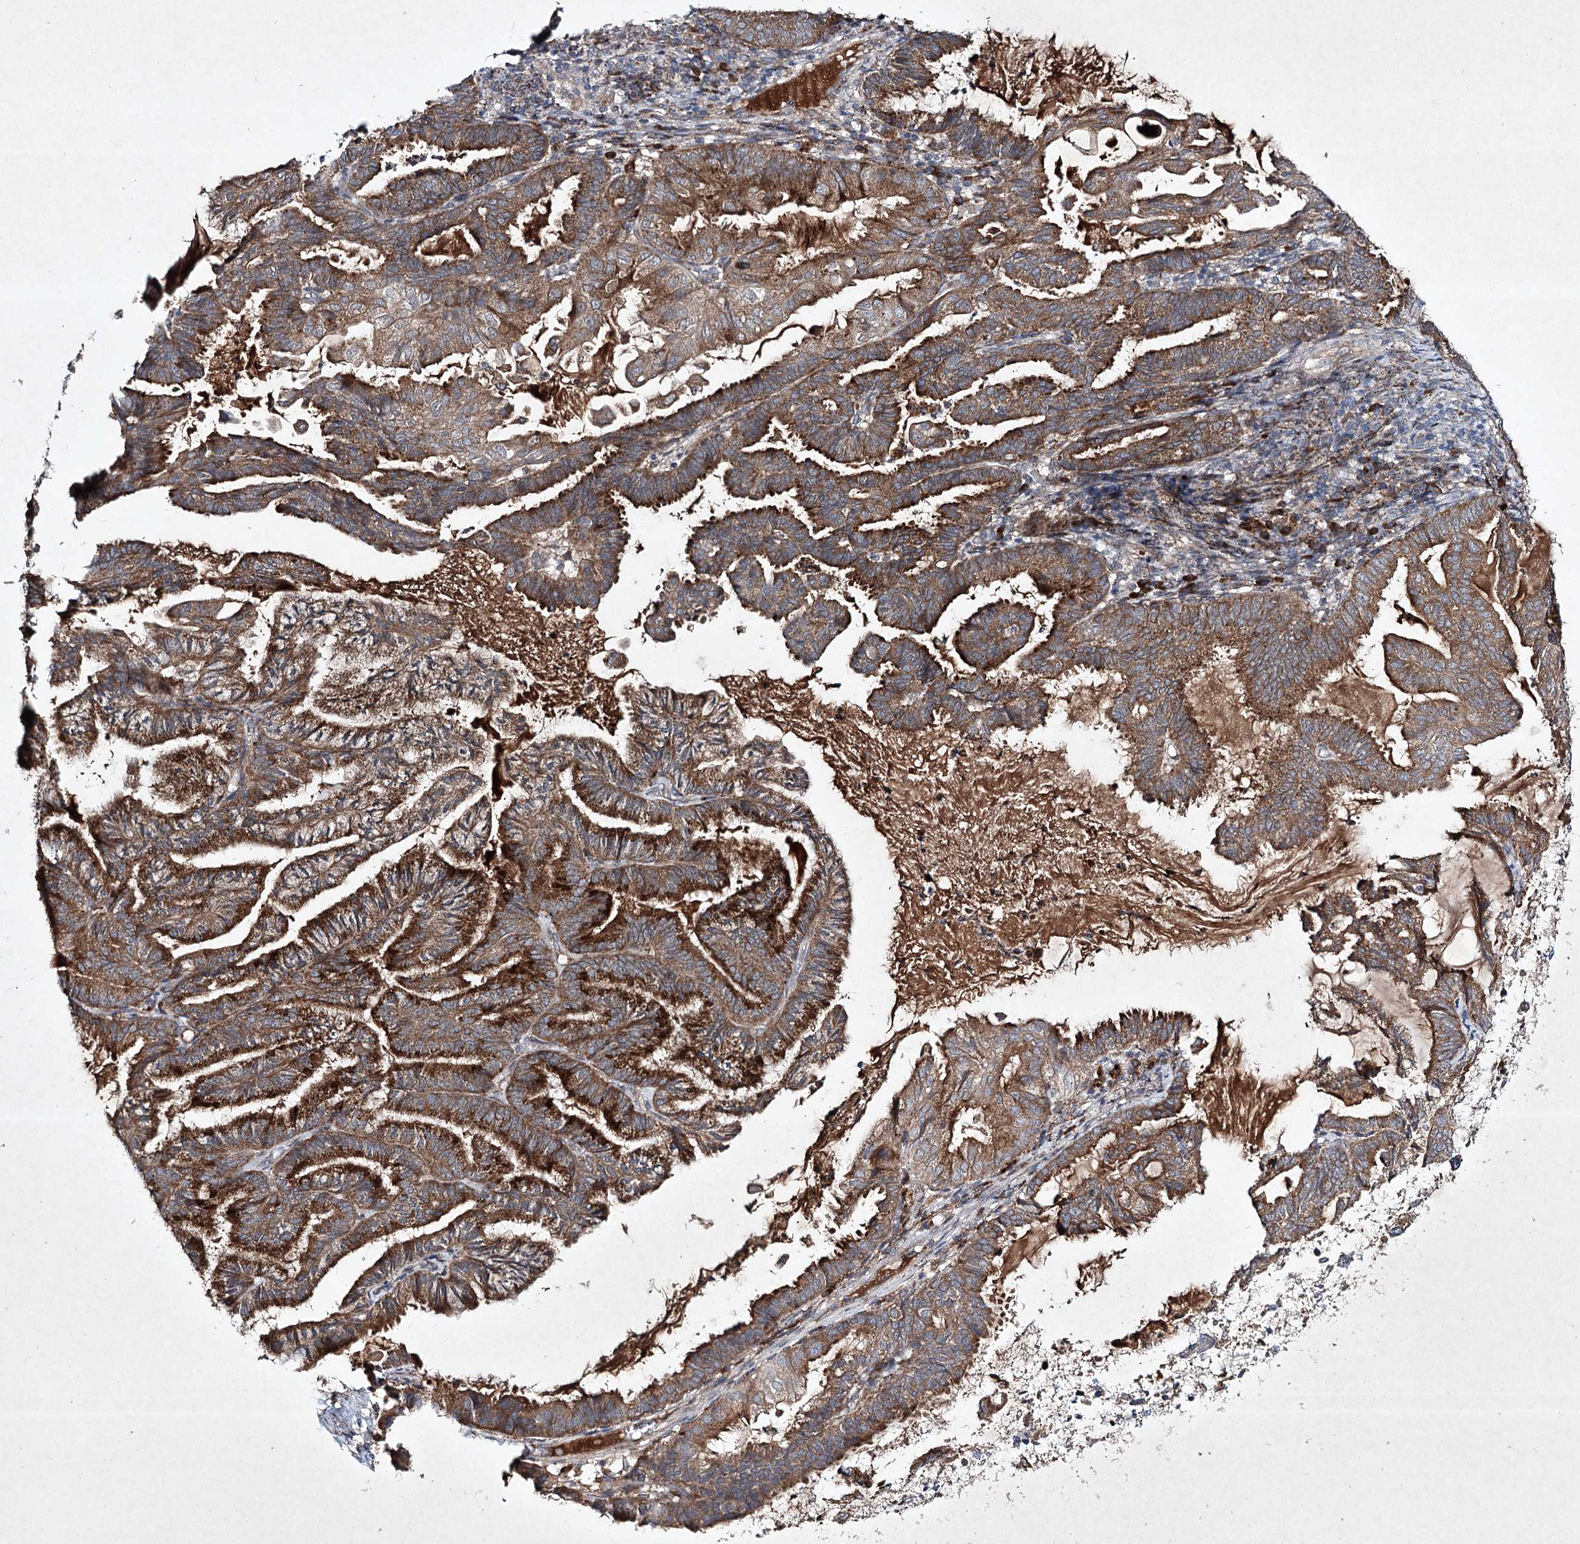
{"staining": {"intensity": "strong", "quantity": ">75%", "location": "cytoplasmic/membranous"}, "tissue": "endometrial cancer", "cell_type": "Tumor cells", "image_type": "cancer", "snomed": [{"axis": "morphology", "description": "Adenocarcinoma, NOS"}, {"axis": "topography", "description": "Endometrium"}], "caption": "Endometrial adenocarcinoma was stained to show a protein in brown. There is high levels of strong cytoplasmic/membranous staining in approximately >75% of tumor cells. The staining was performed using DAB (3,3'-diaminobenzidine), with brown indicating positive protein expression. Nuclei are stained blue with hematoxylin.", "gene": "ALG9", "patient": {"sex": "female", "age": 86}}